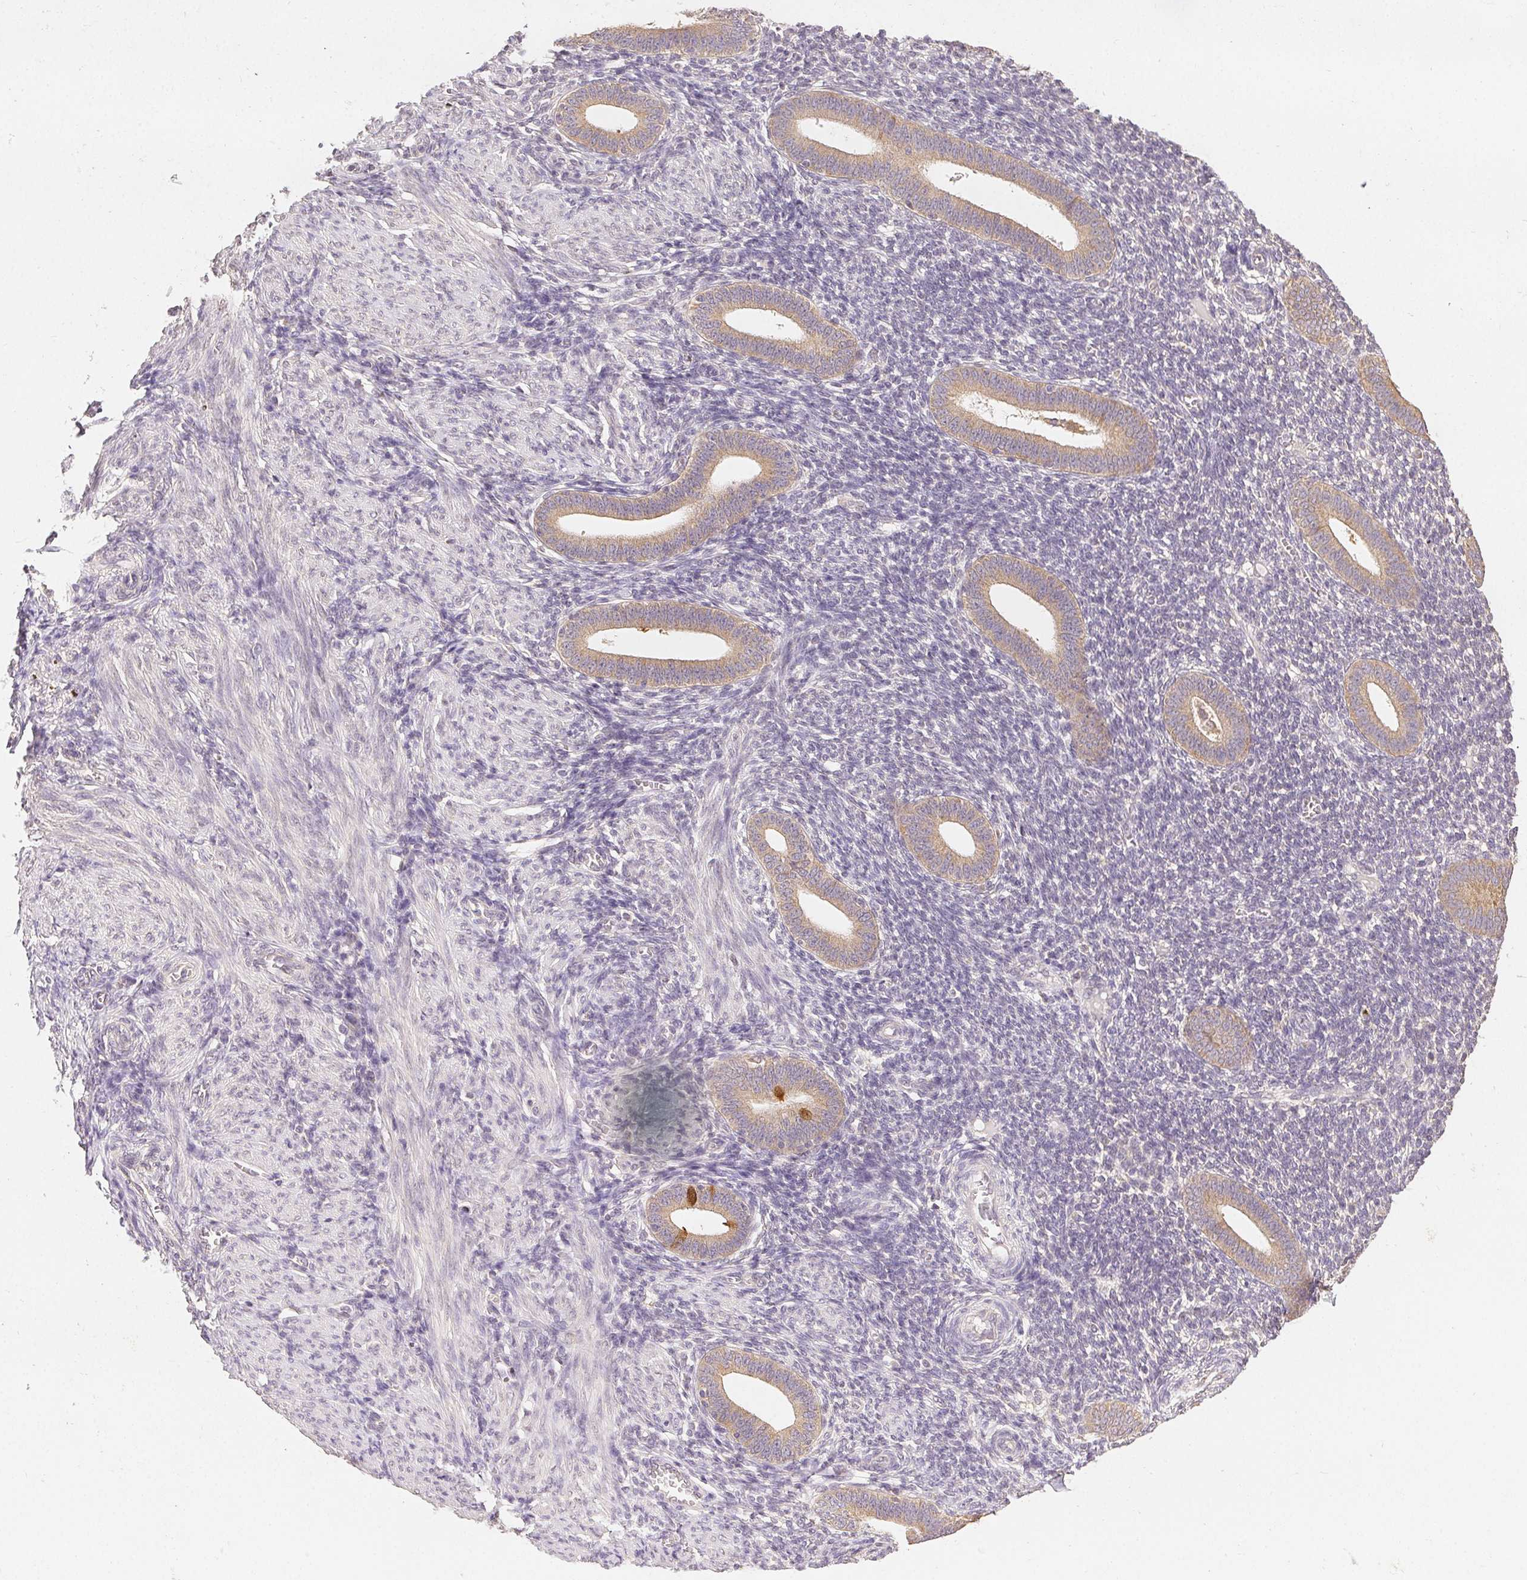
{"staining": {"intensity": "negative", "quantity": "none", "location": "none"}, "tissue": "endometrium", "cell_type": "Cells in endometrial stroma", "image_type": "normal", "snomed": [{"axis": "morphology", "description": "Normal tissue, NOS"}, {"axis": "topography", "description": "Endometrium"}], "caption": "High power microscopy image of an immunohistochemistry image of normal endometrium, revealing no significant staining in cells in endometrial stroma. The staining is performed using DAB (3,3'-diaminobenzidine) brown chromogen with nuclei counter-stained in using hematoxylin.", "gene": "SEZ6L2", "patient": {"sex": "female", "age": 25}}